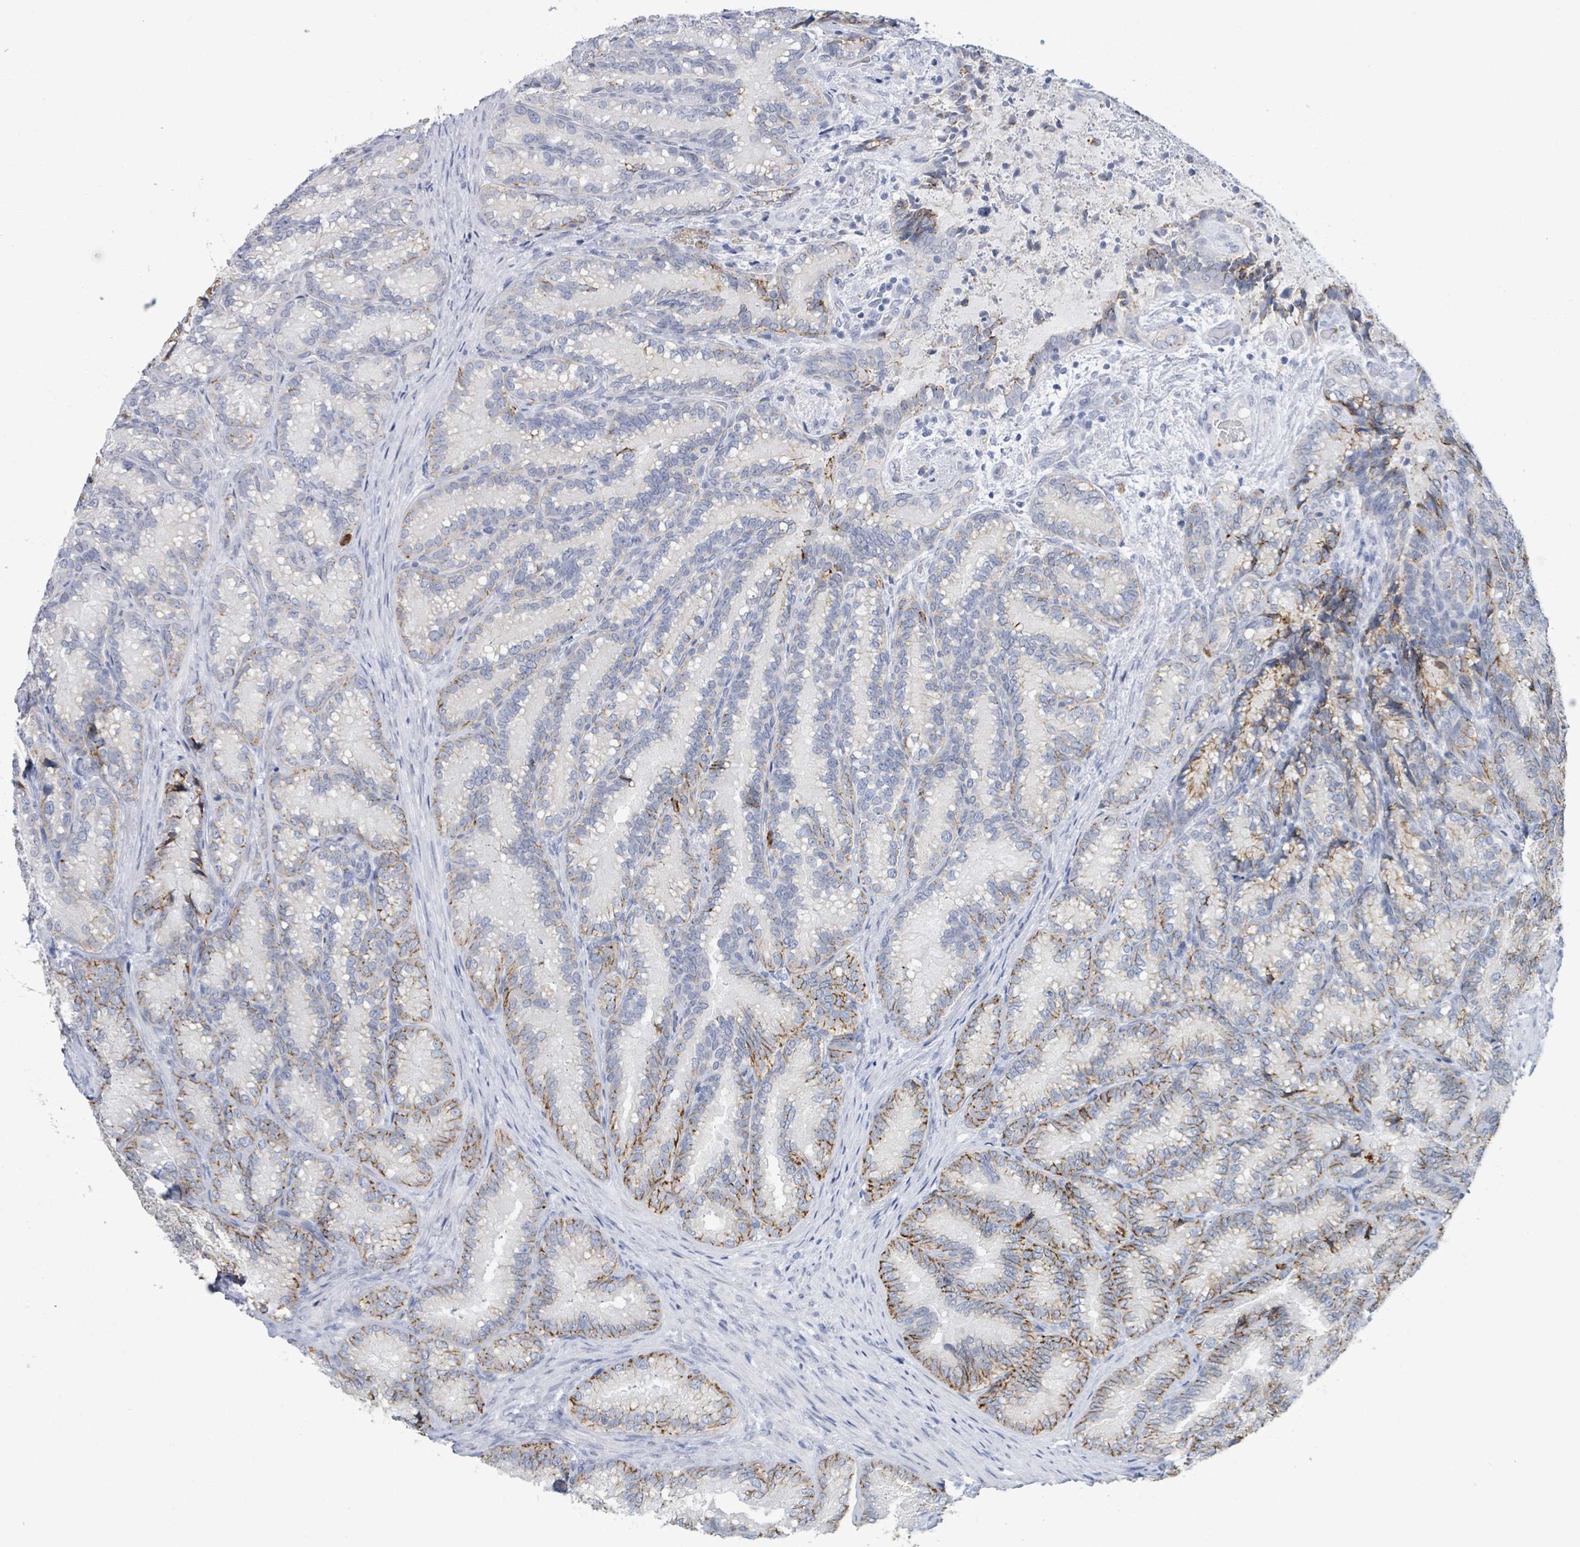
{"staining": {"intensity": "moderate", "quantity": "25%-75%", "location": "cytoplasmic/membranous"}, "tissue": "seminal vesicle", "cell_type": "Glandular cells", "image_type": "normal", "snomed": [{"axis": "morphology", "description": "Normal tissue, NOS"}, {"axis": "topography", "description": "Seminal veicle"}], "caption": "DAB immunohistochemical staining of normal human seminal vesicle exhibits moderate cytoplasmic/membranous protein staining in about 25%-75% of glandular cells. Nuclei are stained in blue.", "gene": "LCLAT1", "patient": {"sex": "male", "age": 58}}